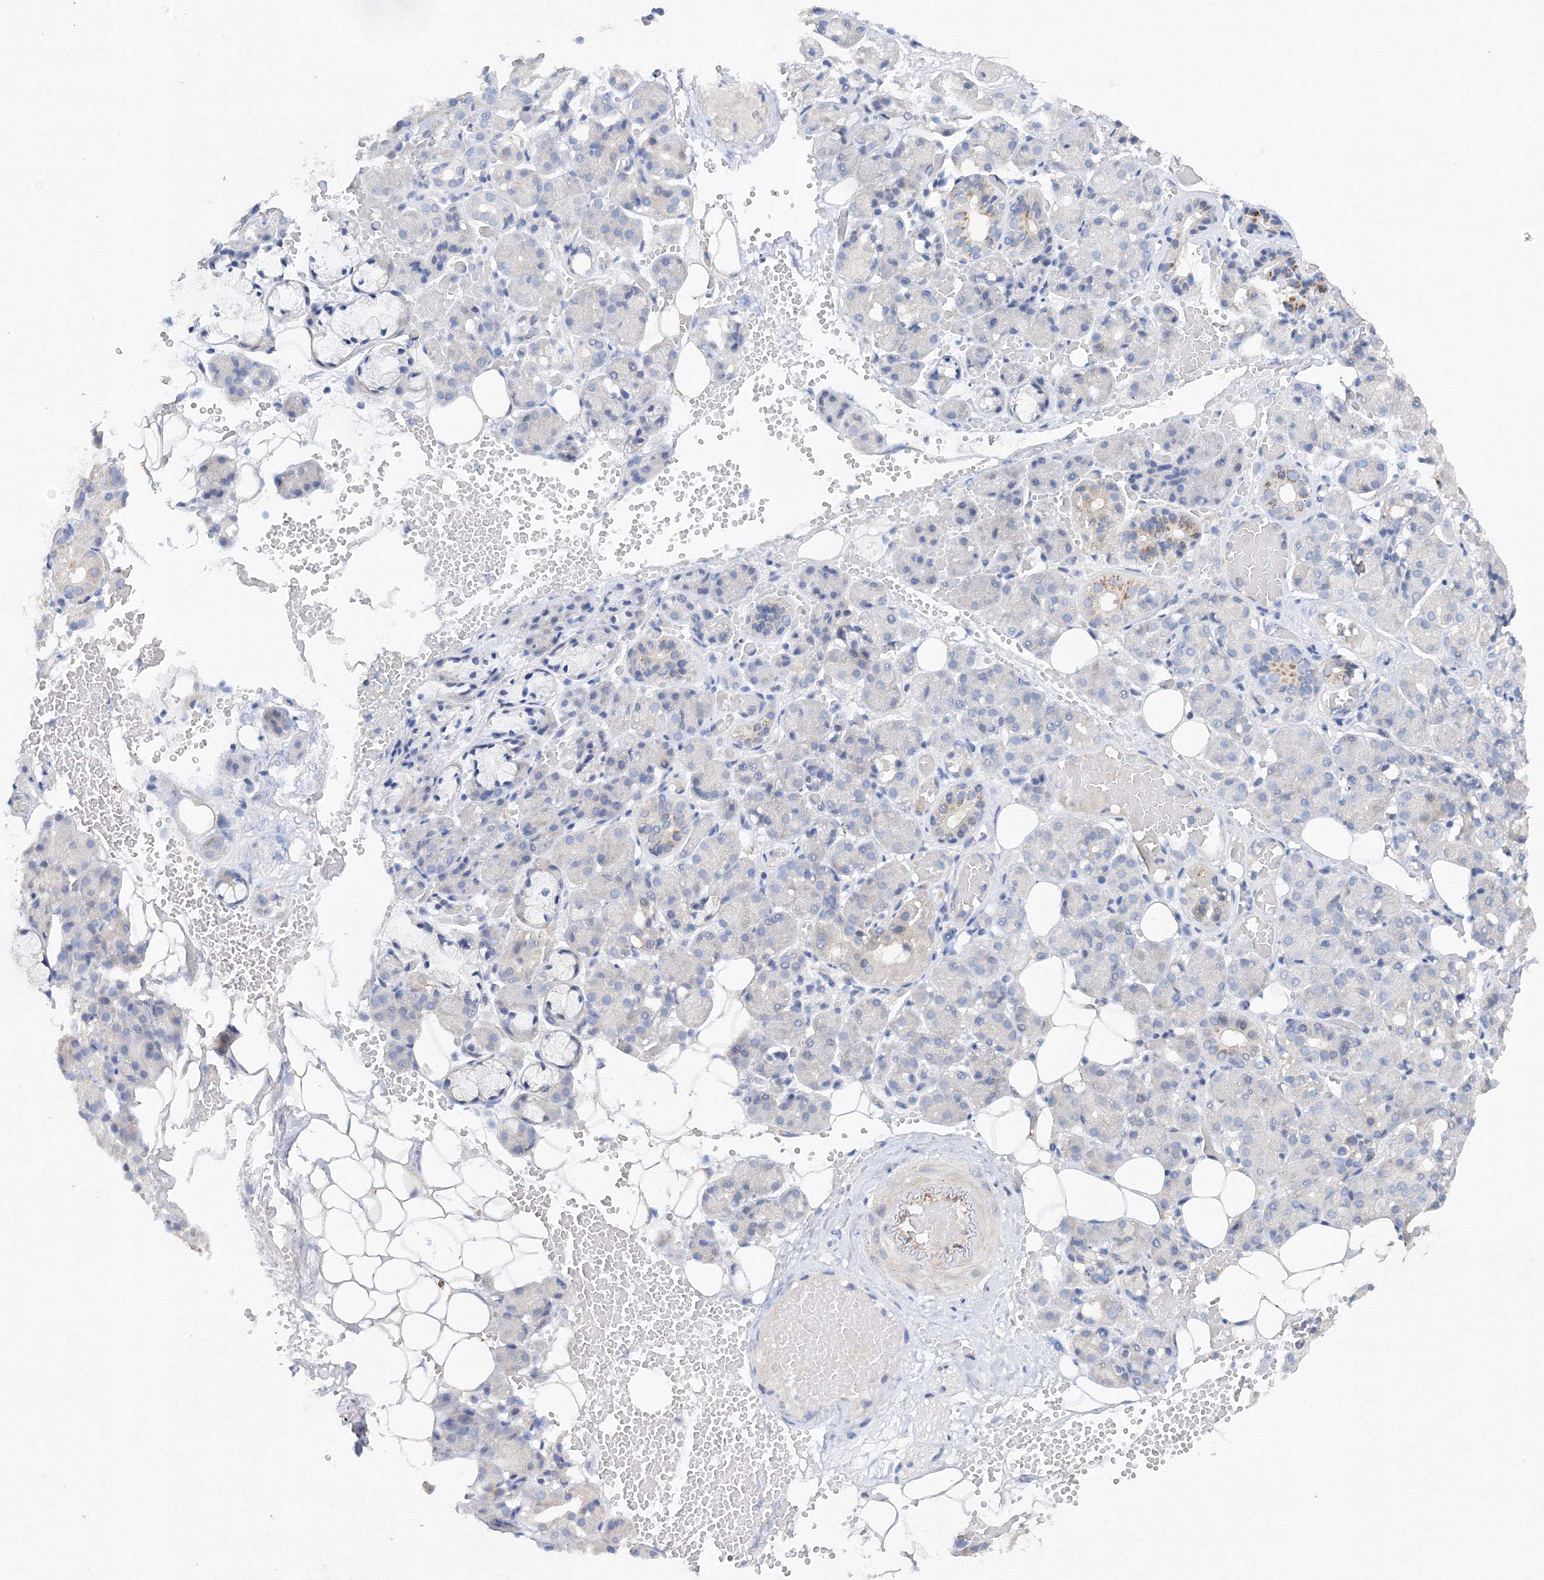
{"staining": {"intensity": "negative", "quantity": "none", "location": "none"}, "tissue": "salivary gland", "cell_type": "Glandular cells", "image_type": "normal", "snomed": [{"axis": "morphology", "description": "Normal tissue, NOS"}, {"axis": "topography", "description": "Salivary gland"}], "caption": "Immunohistochemistry image of unremarkable salivary gland: salivary gland stained with DAB (3,3'-diaminobenzidine) demonstrates no significant protein staining in glandular cells. (DAB IHC visualized using brightfield microscopy, high magnification).", "gene": "DIS3L2", "patient": {"sex": "male", "age": 63}}